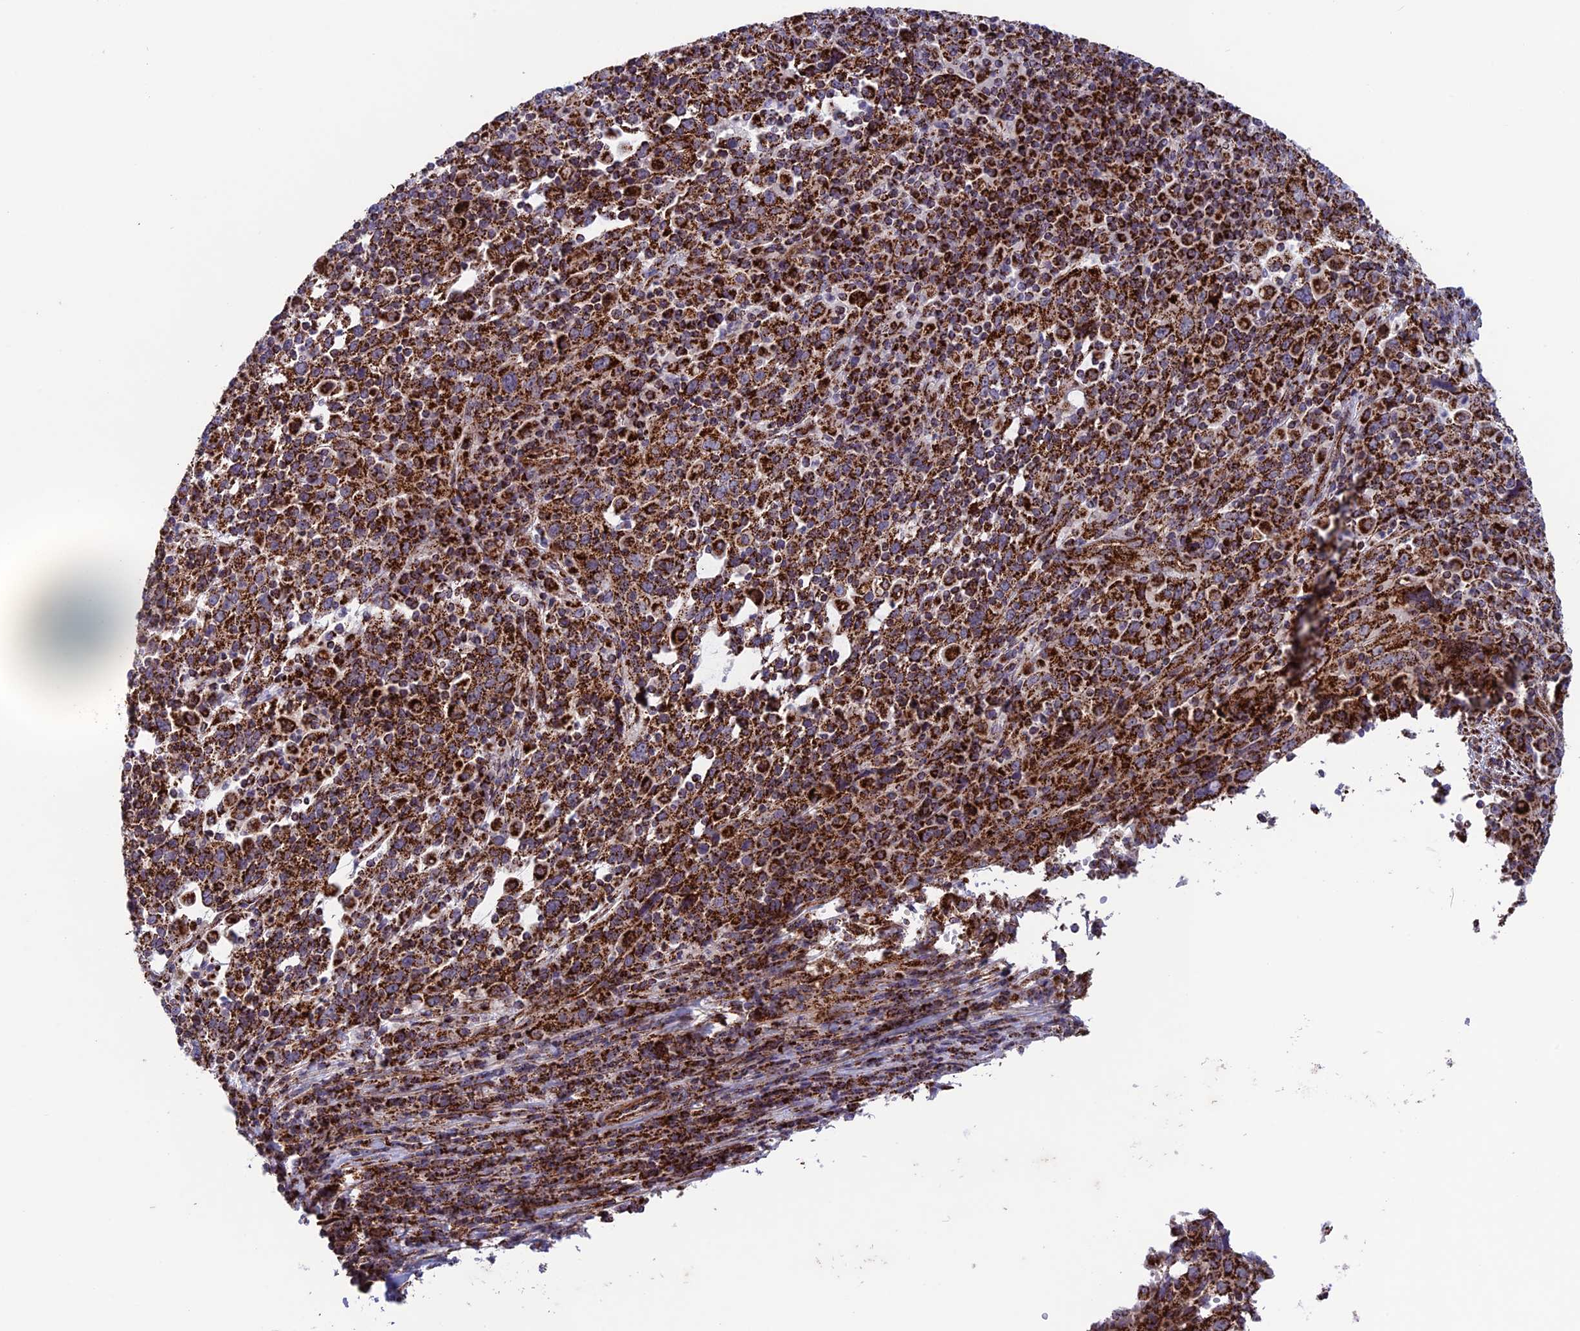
{"staining": {"intensity": "strong", "quantity": ">75%", "location": "cytoplasmic/membranous"}, "tissue": "cervical cancer", "cell_type": "Tumor cells", "image_type": "cancer", "snomed": [{"axis": "morphology", "description": "Squamous cell carcinoma, NOS"}, {"axis": "topography", "description": "Cervix"}], "caption": "Immunohistochemical staining of human cervical squamous cell carcinoma displays strong cytoplasmic/membranous protein expression in approximately >75% of tumor cells.", "gene": "MRPS18B", "patient": {"sex": "female", "age": 46}}